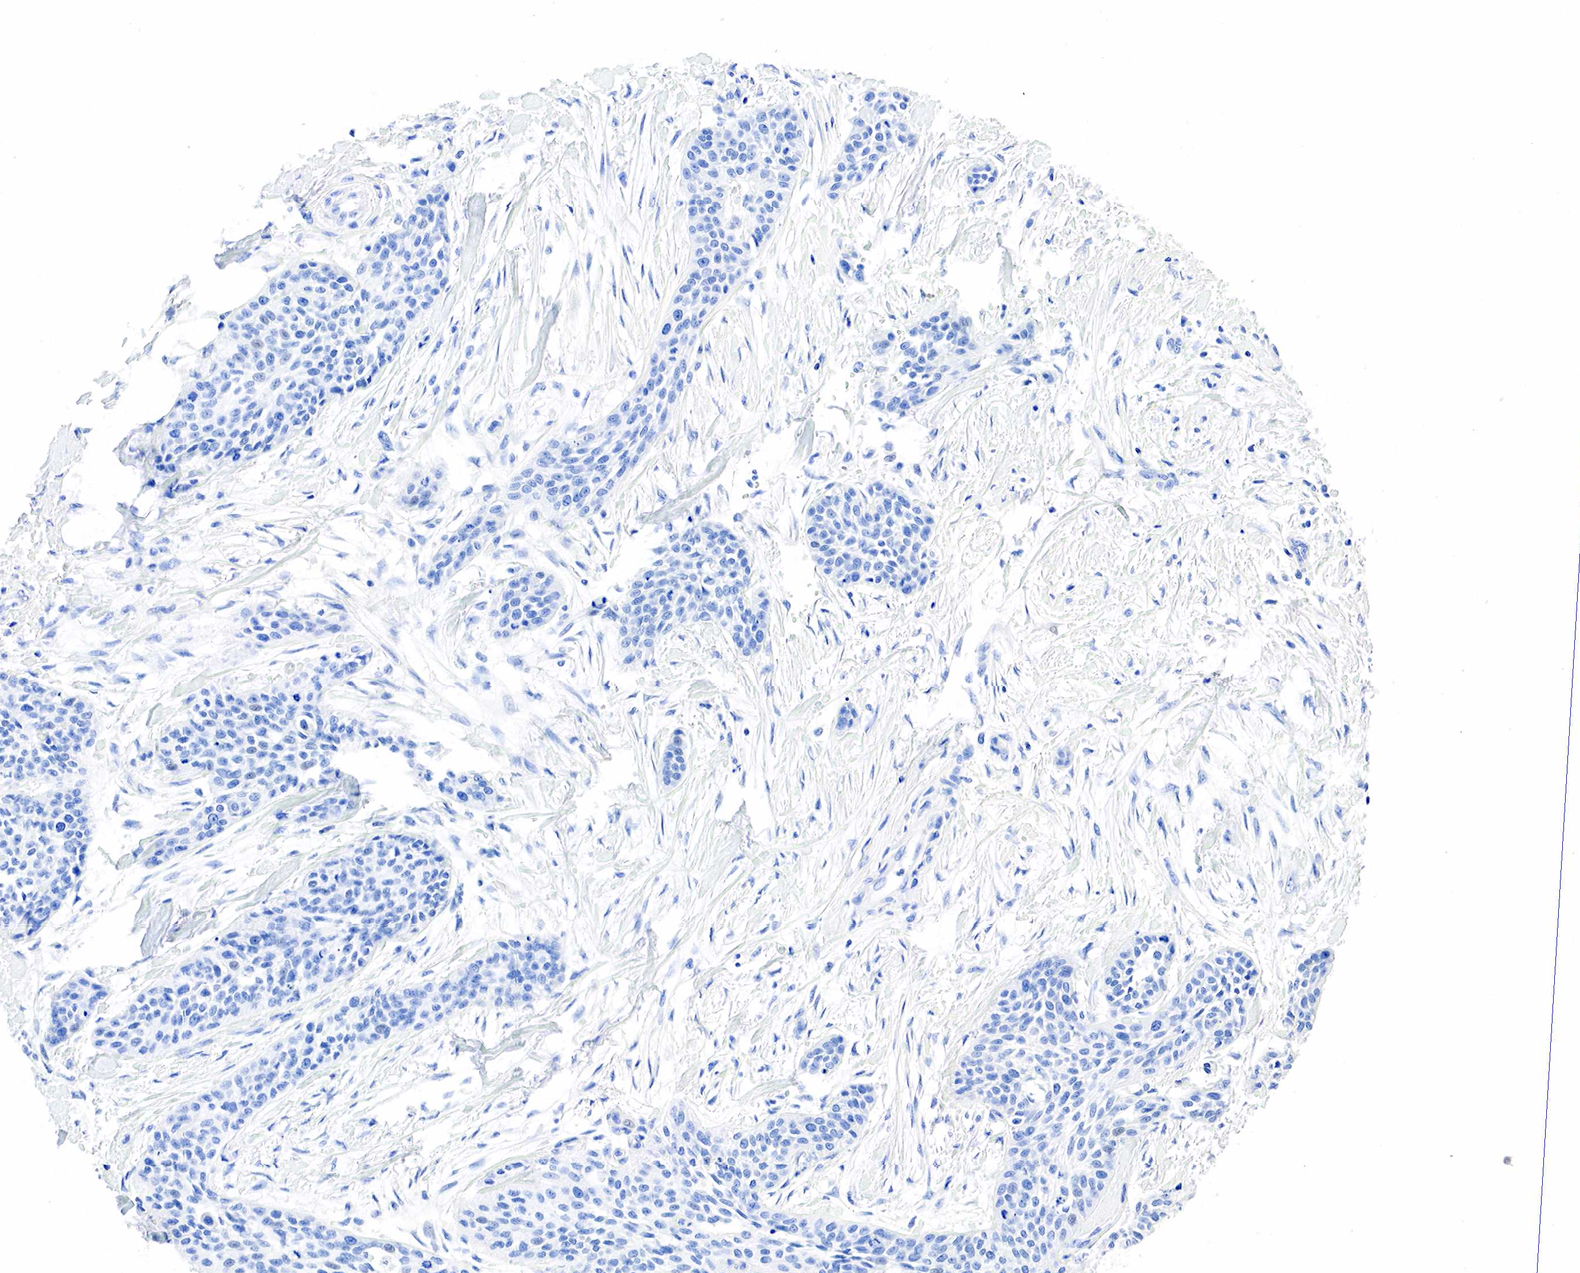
{"staining": {"intensity": "negative", "quantity": "none", "location": "none"}, "tissue": "urothelial cancer", "cell_type": "Tumor cells", "image_type": "cancer", "snomed": [{"axis": "morphology", "description": "Urothelial carcinoma, High grade"}, {"axis": "topography", "description": "Urinary bladder"}], "caption": "Protein analysis of high-grade urothelial carcinoma displays no significant staining in tumor cells.", "gene": "SST", "patient": {"sex": "male", "age": 56}}